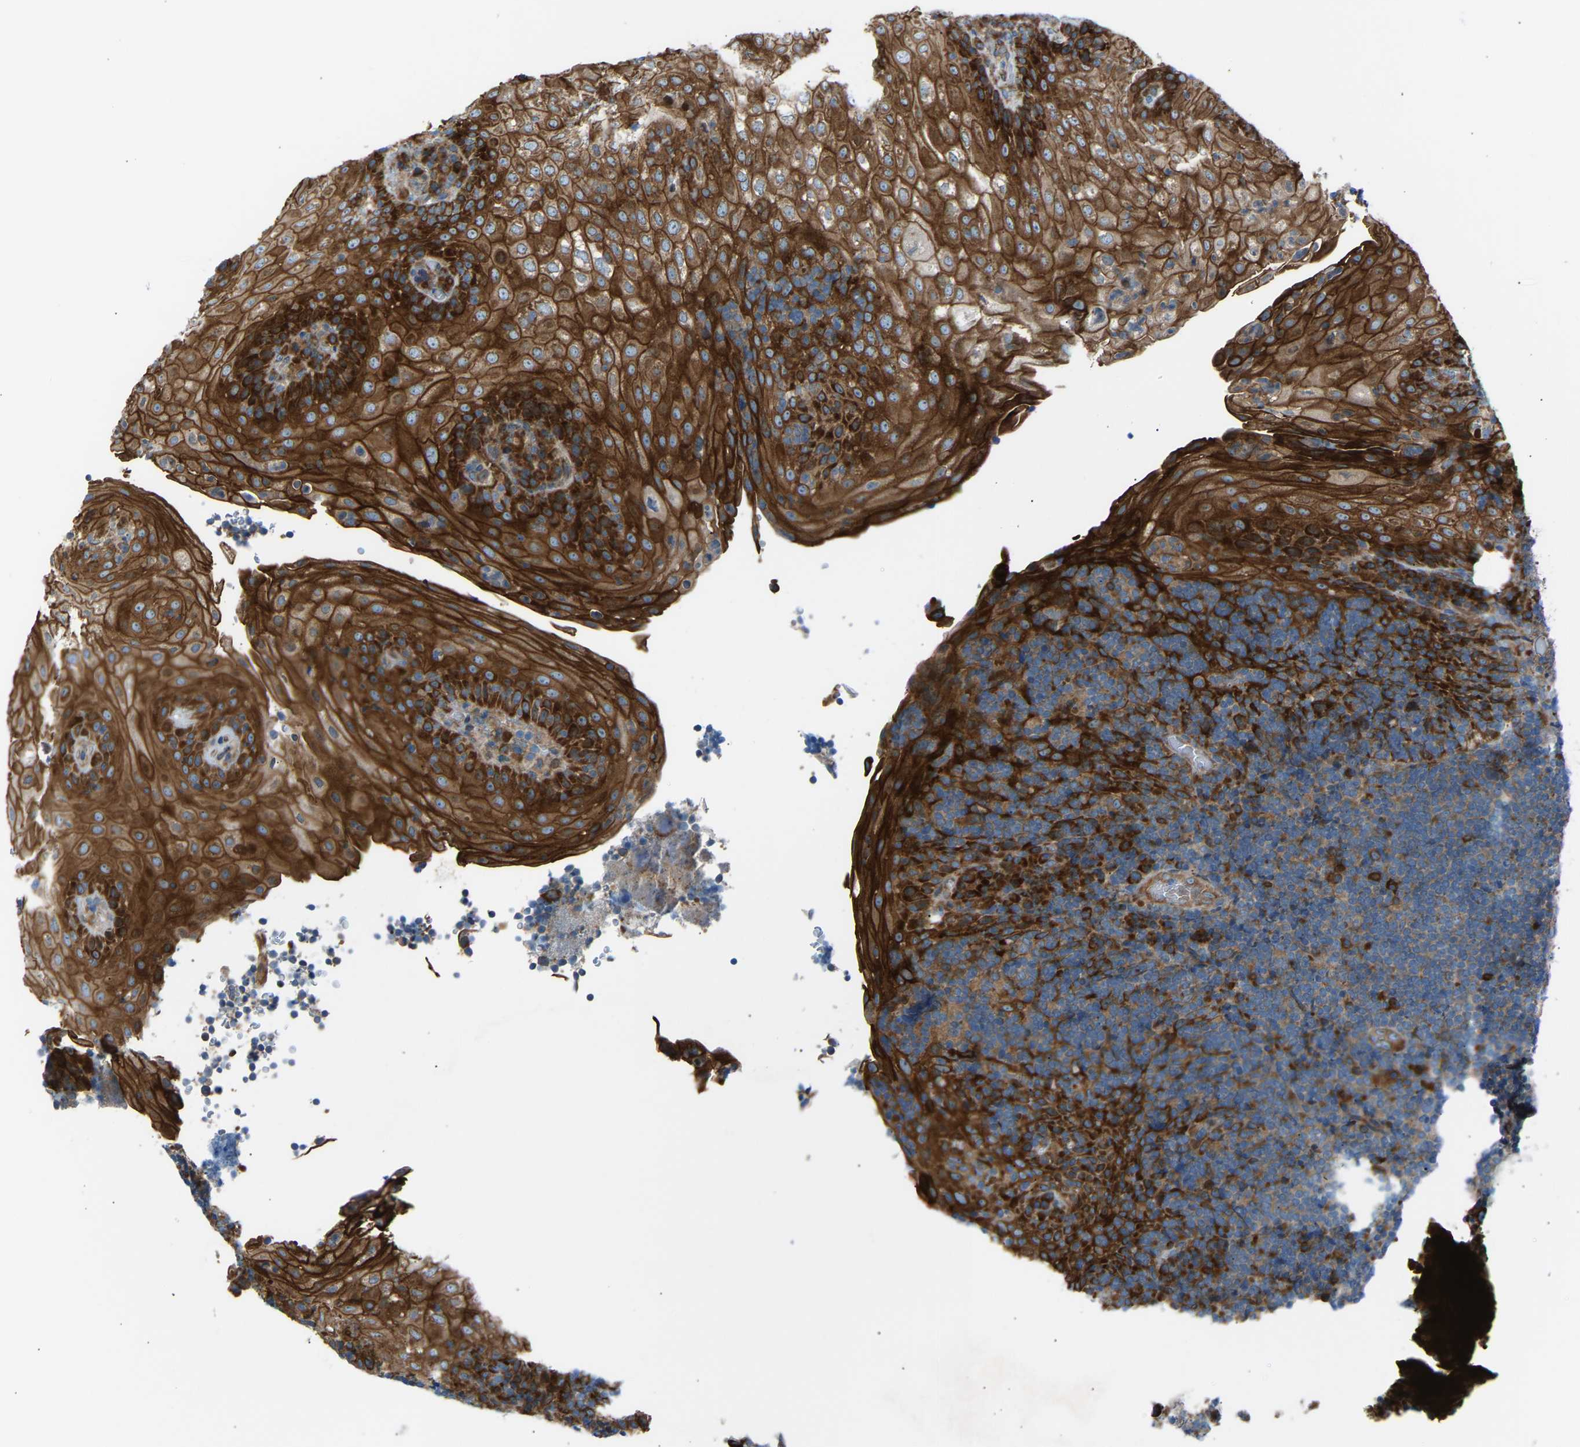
{"staining": {"intensity": "moderate", "quantity": ">75%", "location": "cytoplasmic/membranous"}, "tissue": "tonsil", "cell_type": "Germinal center cells", "image_type": "normal", "snomed": [{"axis": "morphology", "description": "Normal tissue, NOS"}, {"axis": "topography", "description": "Tonsil"}], "caption": "A micrograph showing moderate cytoplasmic/membranous staining in approximately >75% of germinal center cells in normal tonsil, as visualized by brown immunohistochemical staining.", "gene": "VPS41", "patient": {"sex": "male", "age": 37}}